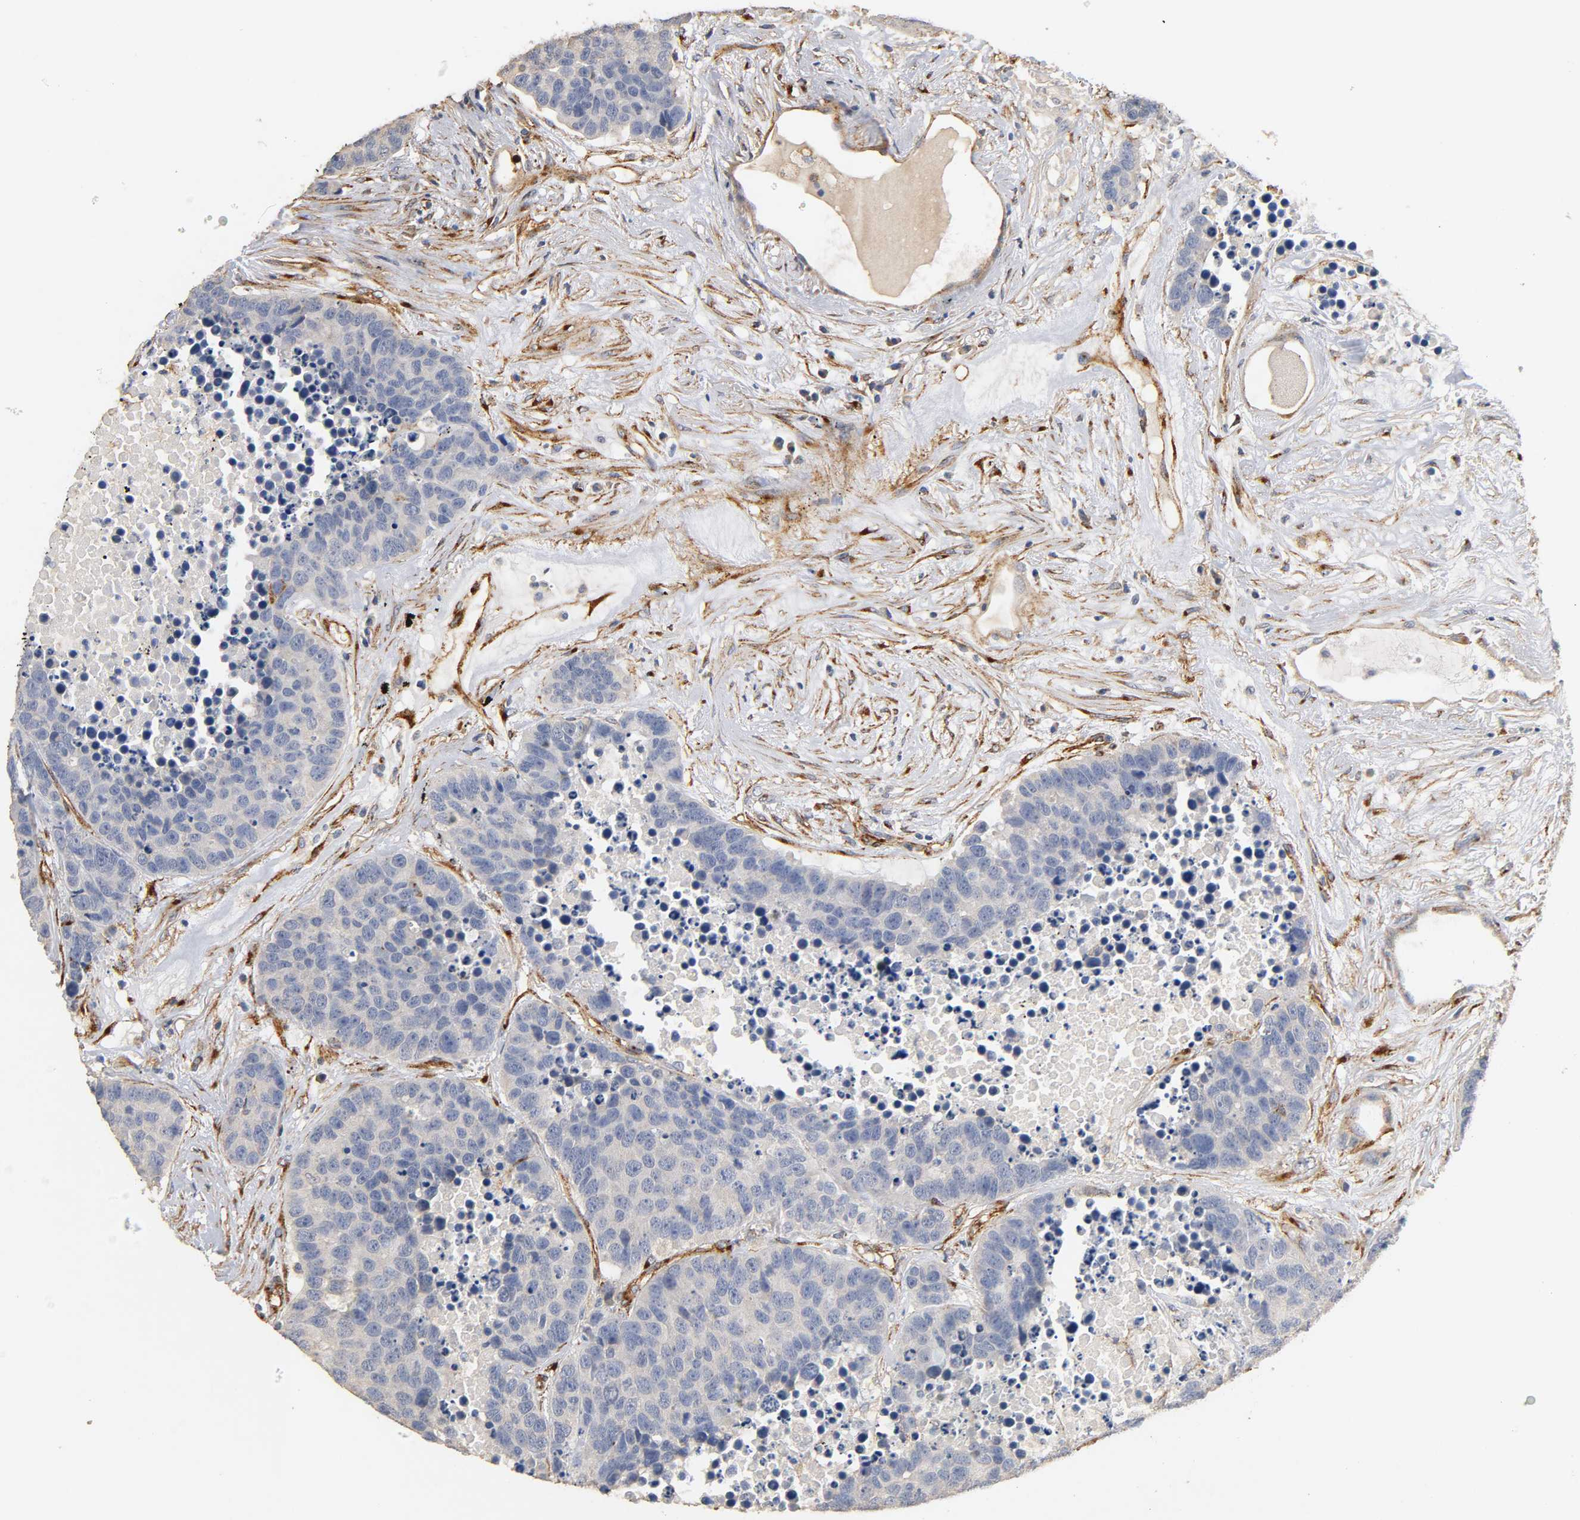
{"staining": {"intensity": "negative", "quantity": "none", "location": "none"}, "tissue": "carcinoid", "cell_type": "Tumor cells", "image_type": "cancer", "snomed": [{"axis": "morphology", "description": "Carcinoid, malignant, NOS"}, {"axis": "topography", "description": "Lung"}], "caption": "Micrograph shows no significant protein expression in tumor cells of malignant carcinoid.", "gene": "IFITM3", "patient": {"sex": "male", "age": 60}}